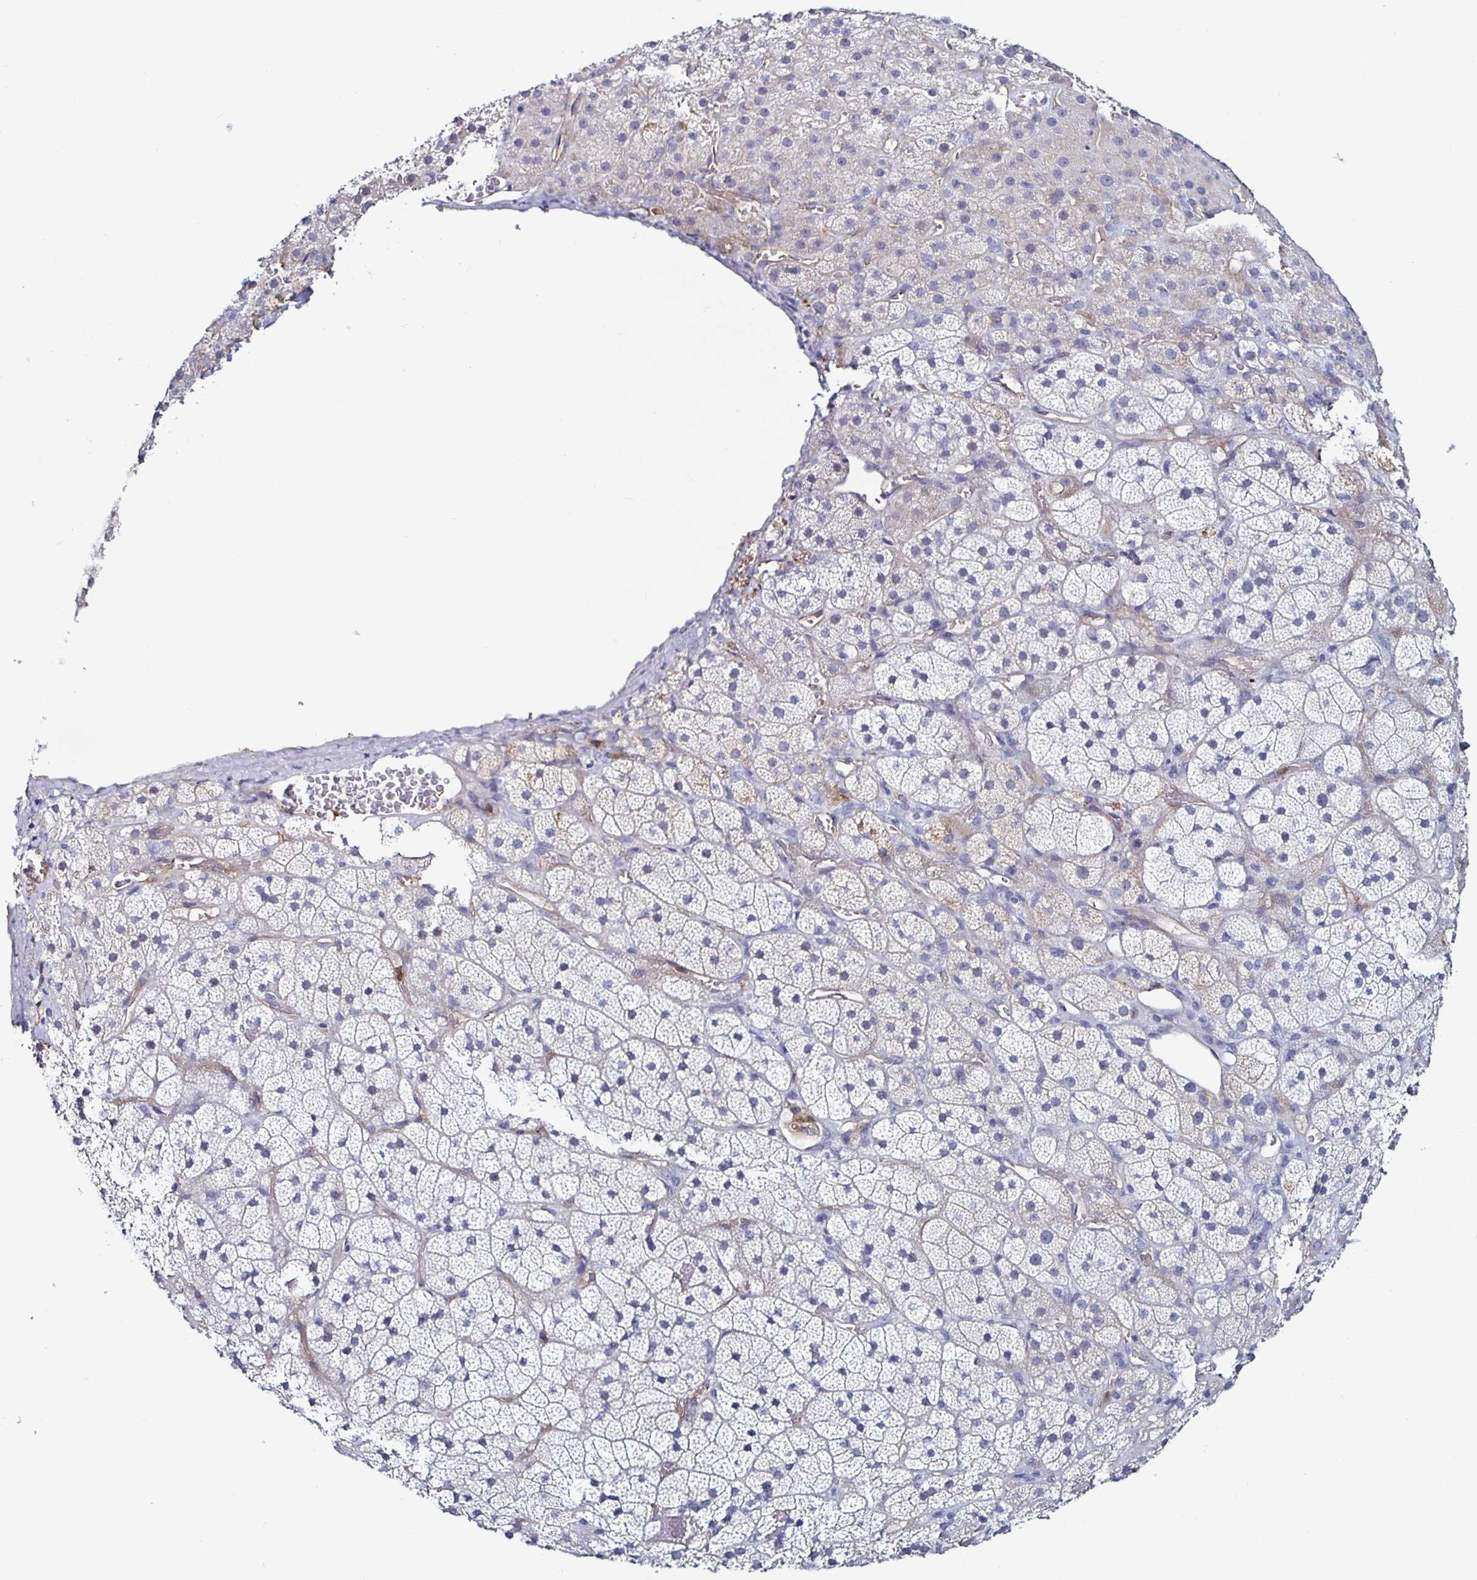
{"staining": {"intensity": "weak", "quantity": "<25%", "location": "cytoplasmic/membranous"}, "tissue": "adrenal gland", "cell_type": "Glandular cells", "image_type": "normal", "snomed": [{"axis": "morphology", "description": "Normal tissue, NOS"}, {"axis": "topography", "description": "Adrenal gland"}], "caption": "The immunohistochemistry (IHC) photomicrograph has no significant expression in glandular cells of adrenal gland.", "gene": "ACSBG2", "patient": {"sex": "male", "age": 57}}